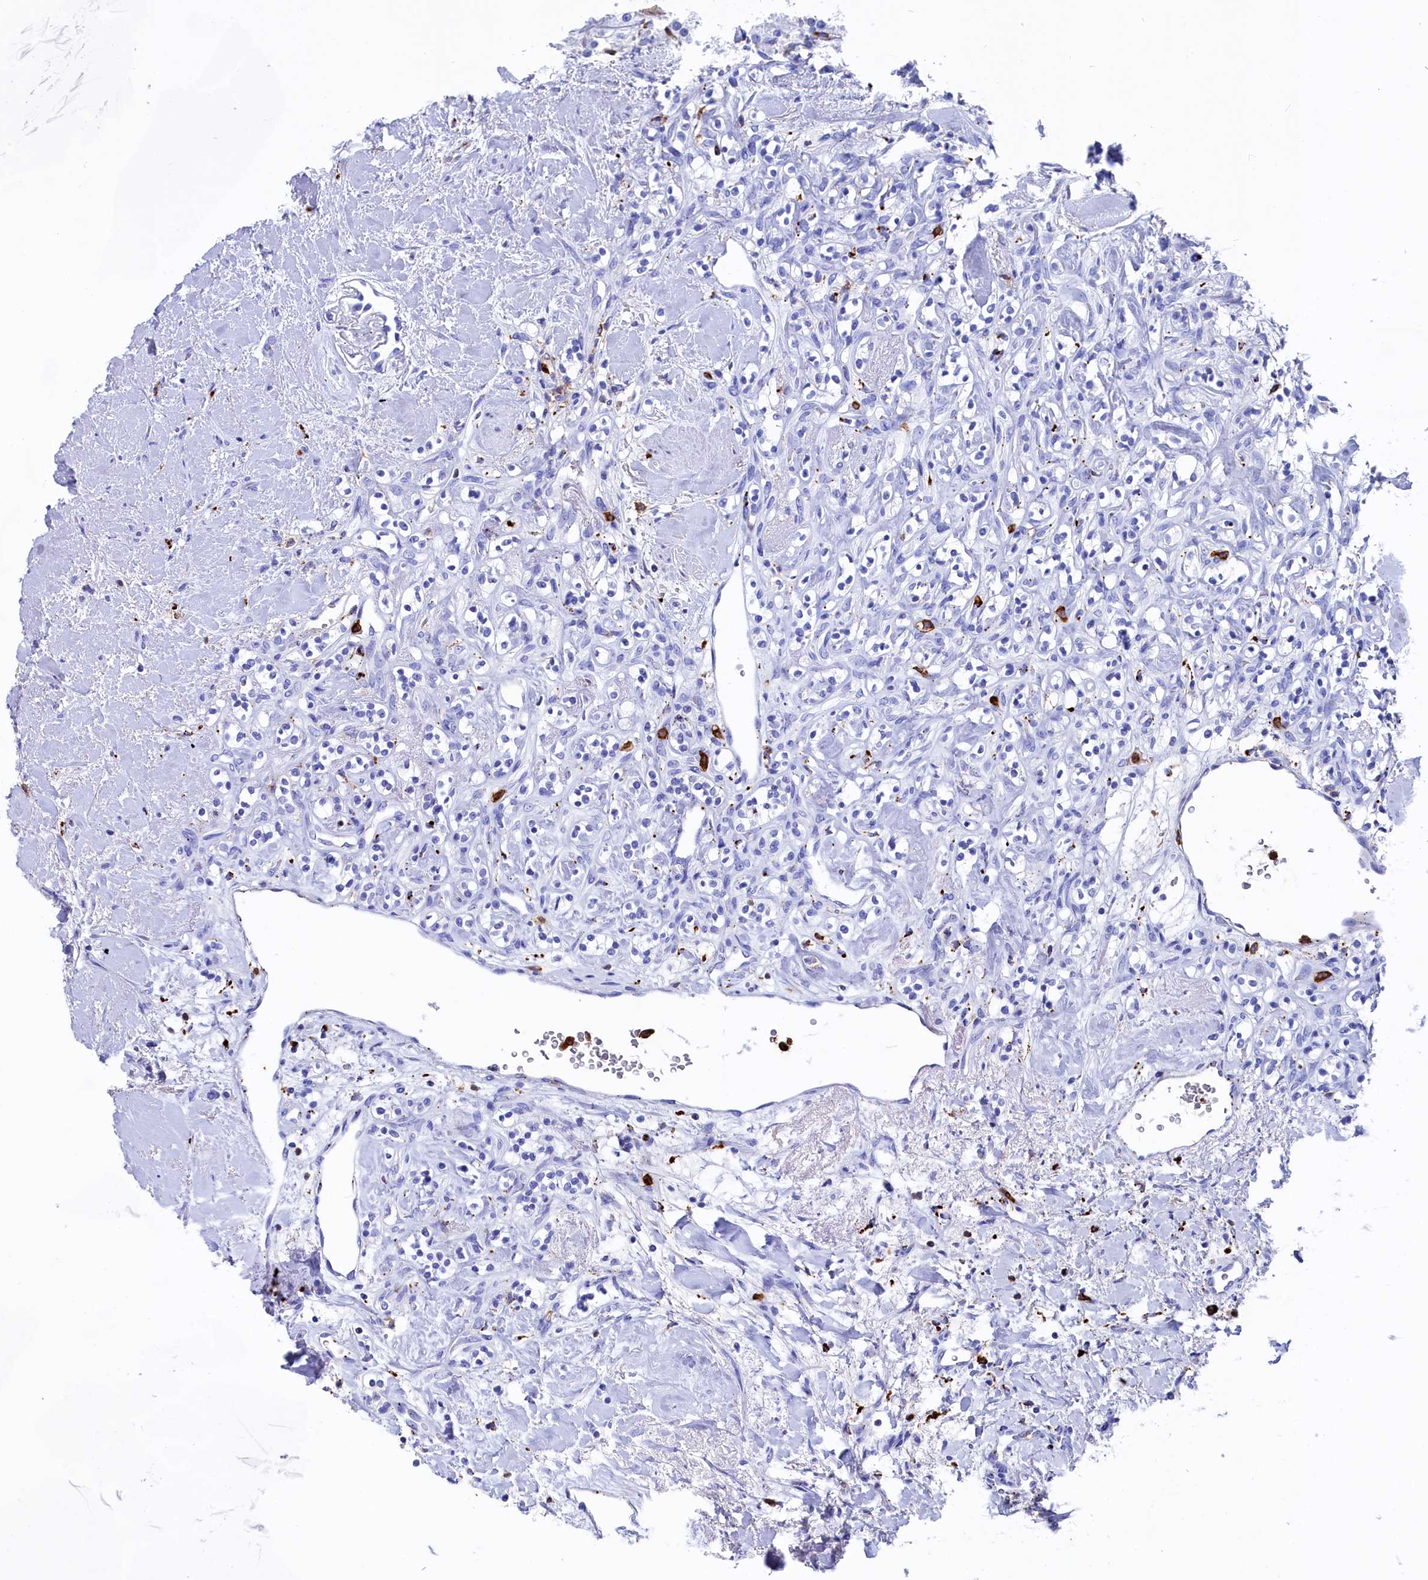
{"staining": {"intensity": "negative", "quantity": "none", "location": "none"}, "tissue": "renal cancer", "cell_type": "Tumor cells", "image_type": "cancer", "snomed": [{"axis": "morphology", "description": "Adenocarcinoma, NOS"}, {"axis": "topography", "description": "Kidney"}], "caption": "This is a photomicrograph of immunohistochemistry staining of renal cancer (adenocarcinoma), which shows no staining in tumor cells.", "gene": "PLAC8", "patient": {"sex": "male", "age": 77}}